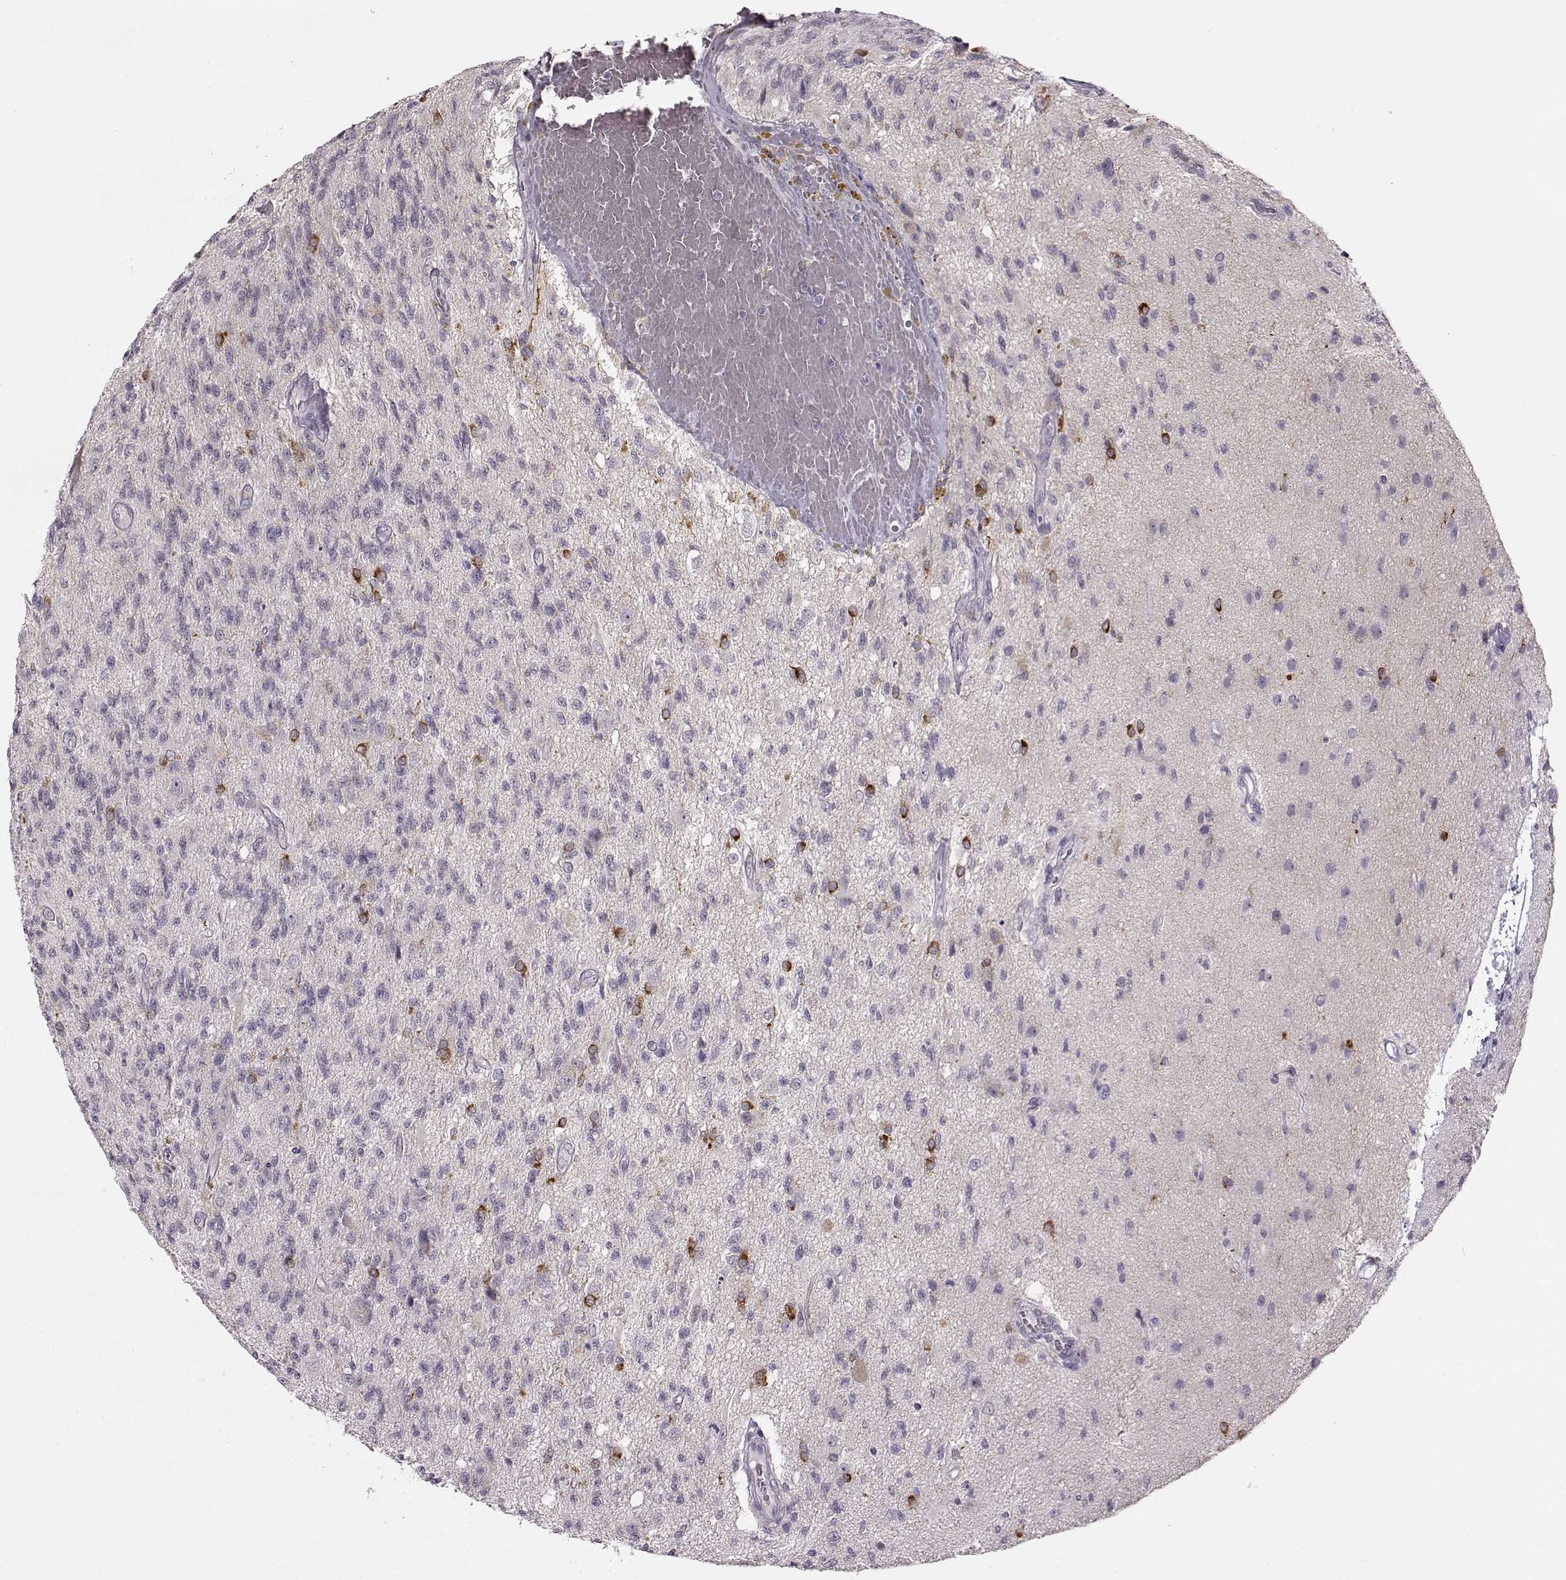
{"staining": {"intensity": "negative", "quantity": "none", "location": "none"}, "tissue": "glioma", "cell_type": "Tumor cells", "image_type": "cancer", "snomed": [{"axis": "morphology", "description": "Glioma, malignant, High grade"}, {"axis": "topography", "description": "Brain"}], "caption": "IHC image of human glioma stained for a protein (brown), which displays no expression in tumor cells. (Brightfield microscopy of DAB immunohistochemistry (IHC) at high magnification).", "gene": "MAP6D1", "patient": {"sex": "male", "age": 56}}